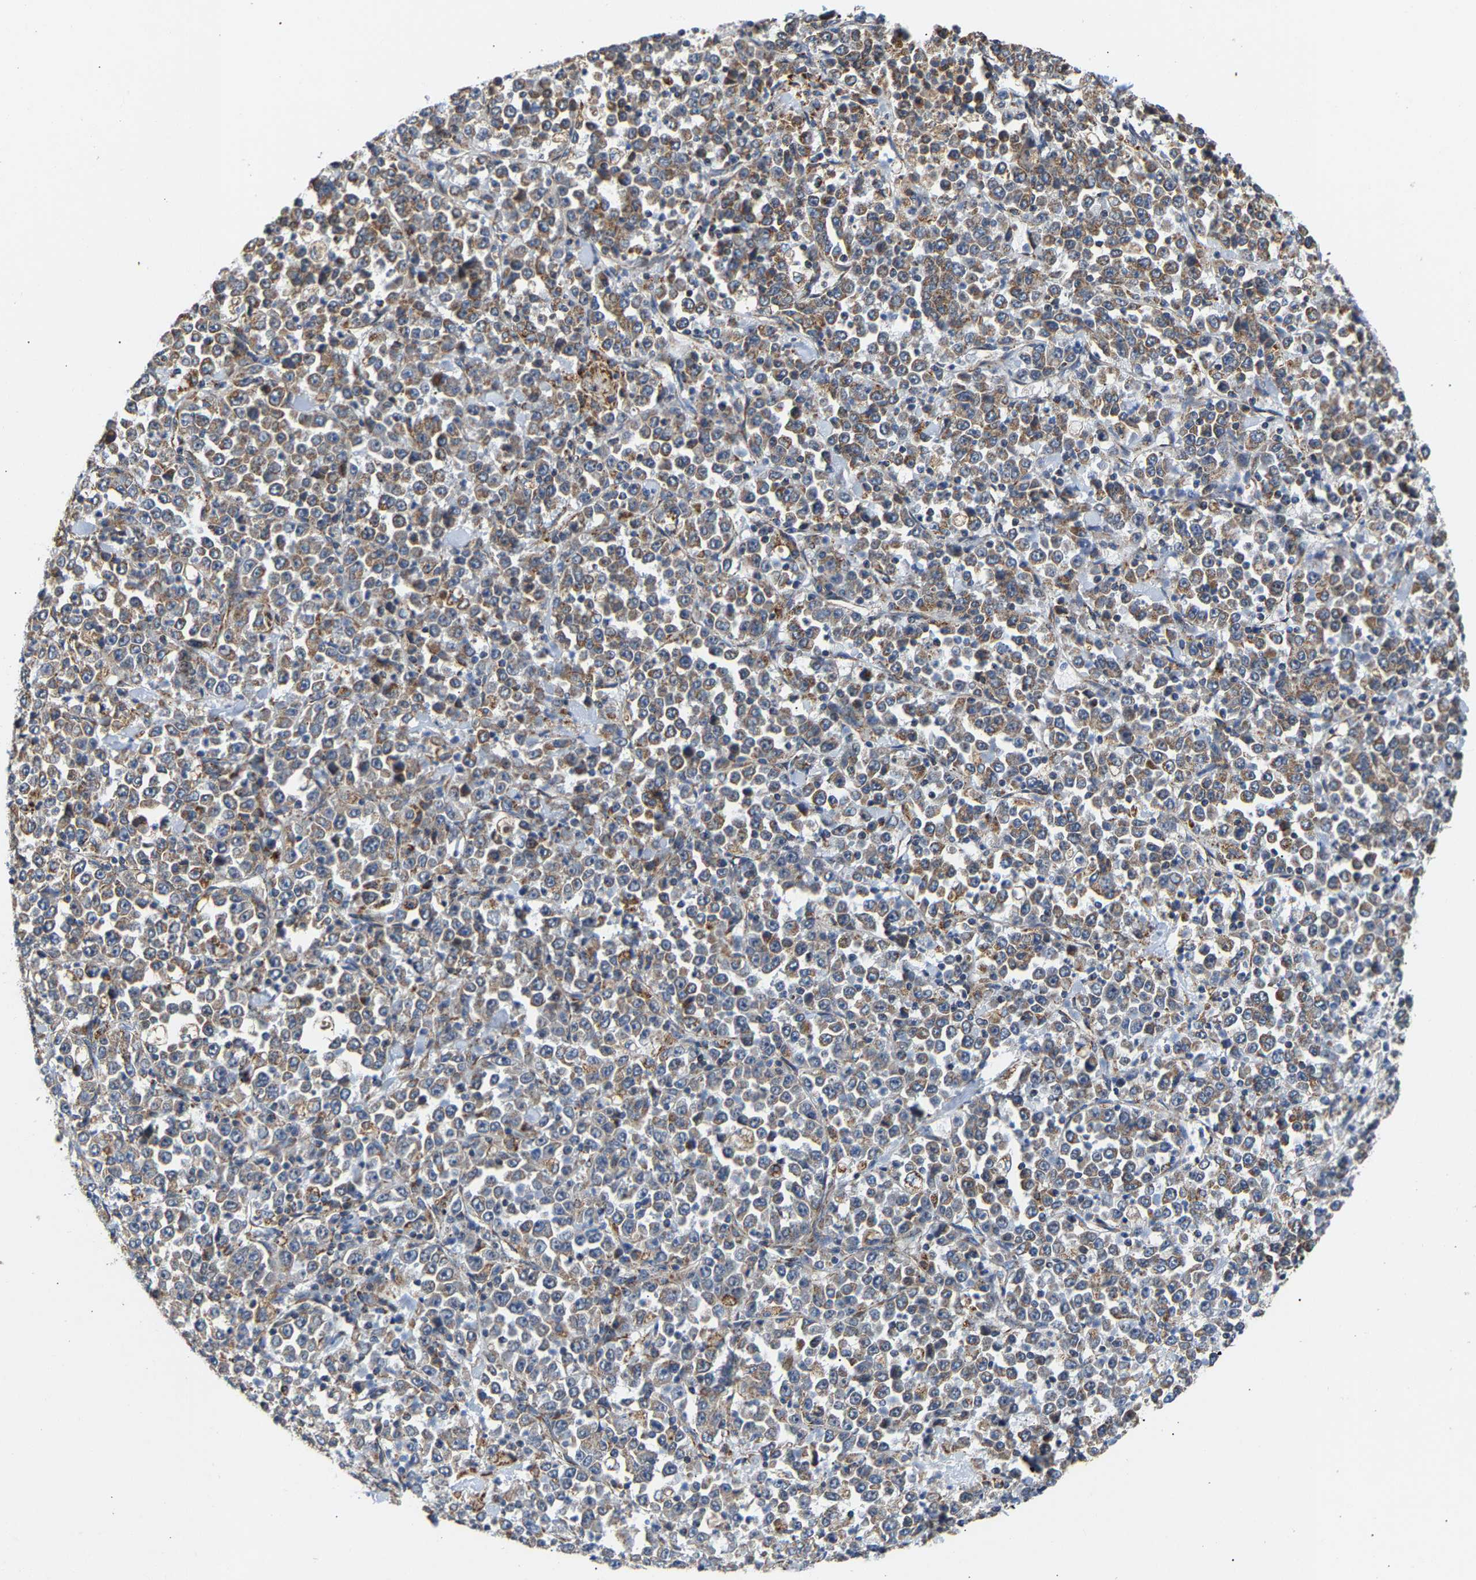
{"staining": {"intensity": "moderate", "quantity": "25%-75%", "location": "cytoplasmic/membranous"}, "tissue": "stomach cancer", "cell_type": "Tumor cells", "image_type": "cancer", "snomed": [{"axis": "morphology", "description": "Normal tissue, NOS"}, {"axis": "morphology", "description": "Adenocarcinoma, NOS"}, {"axis": "topography", "description": "Stomach, upper"}, {"axis": "topography", "description": "Stomach"}], "caption": "Immunohistochemistry histopathology image of neoplastic tissue: human stomach cancer stained using IHC shows medium levels of moderate protein expression localized specifically in the cytoplasmic/membranous of tumor cells, appearing as a cytoplasmic/membranous brown color.", "gene": "TMEM168", "patient": {"sex": "male", "age": 59}}